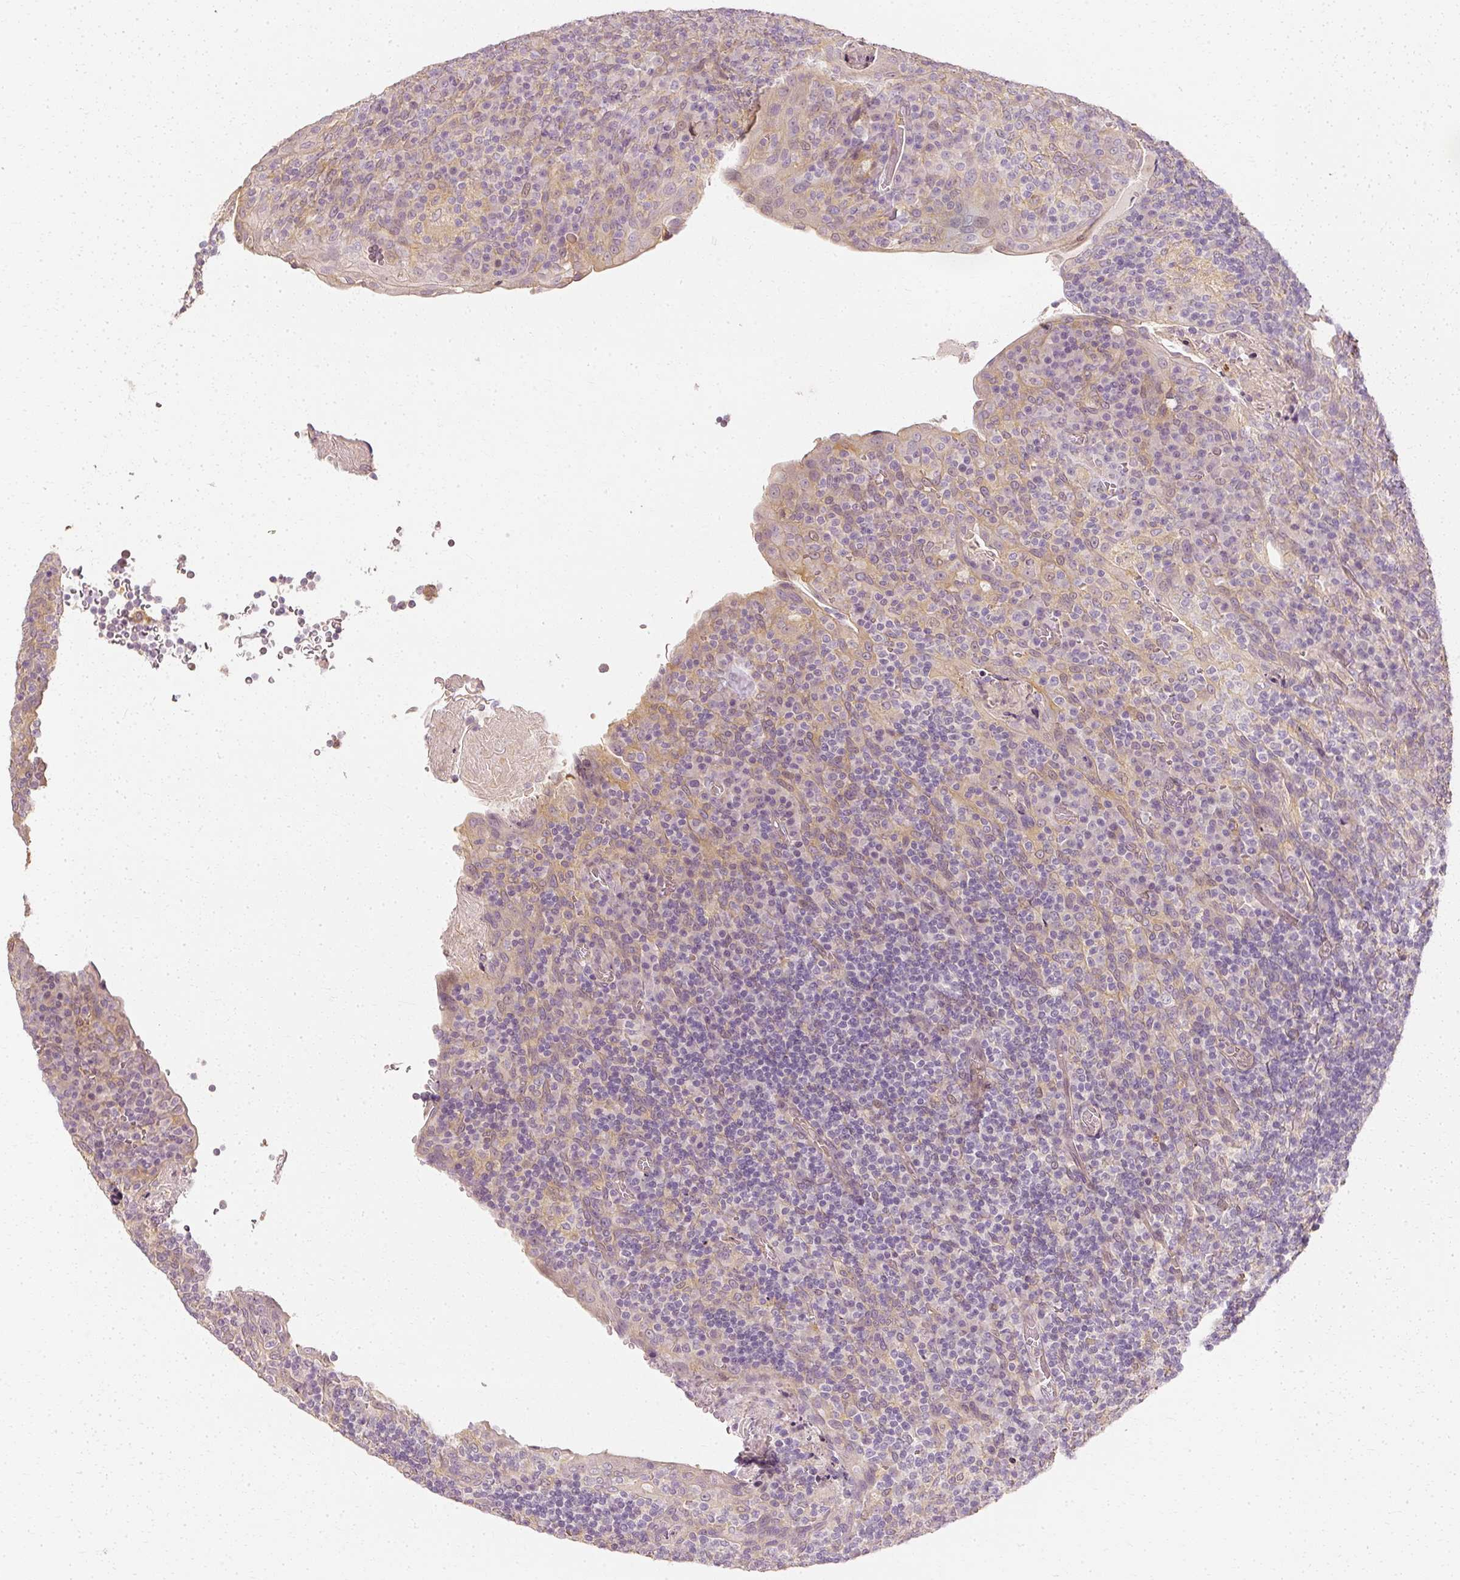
{"staining": {"intensity": "weak", "quantity": "<25%", "location": "cytoplasmic/membranous"}, "tissue": "tonsil", "cell_type": "Germinal center cells", "image_type": "normal", "snomed": [{"axis": "morphology", "description": "Normal tissue, NOS"}, {"axis": "topography", "description": "Tonsil"}], "caption": "Tonsil stained for a protein using immunohistochemistry (IHC) exhibits no expression germinal center cells.", "gene": "GNAQ", "patient": {"sex": "male", "age": 17}}